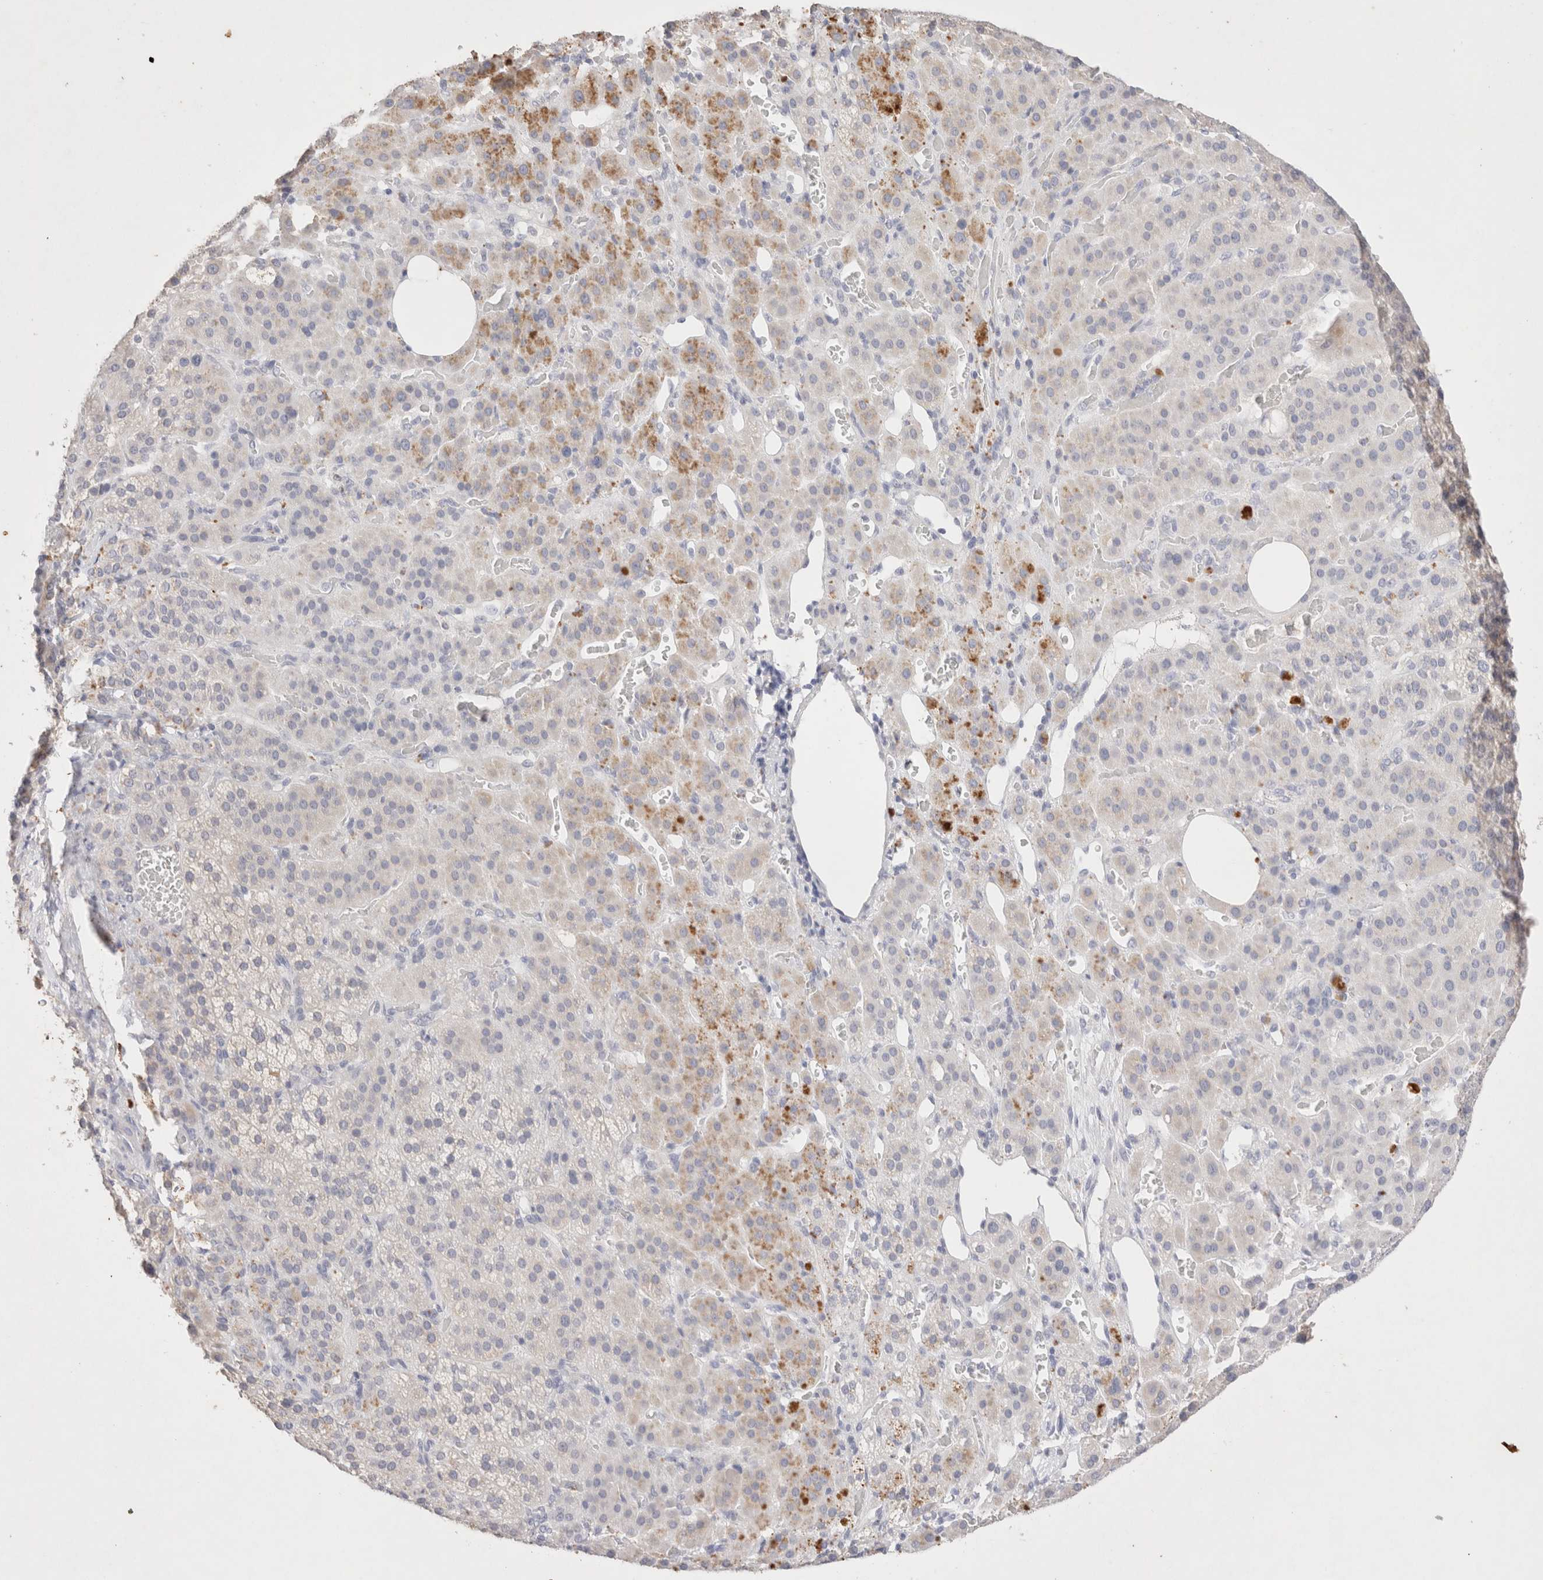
{"staining": {"intensity": "moderate", "quantity": "<25%", "location": "cytoplasmic/membranous"}, "tissue": "adrenal gland", "cell_type": "Glandular cells", "image_type": "normal", "snomed": [{"axis": "morphology", "description": "Normal tissue, NOS"}, {"axis": "topography", "description": "Adrenal gland"}], "caption": "Brown immunohistochemical staining in unremarkable adrenal gland displays moderate cytoplasmic/membranous staining in about <25% of glandular cells.", "gene": "EPCAM", "patient": {"sex": "male", "age": 57}}